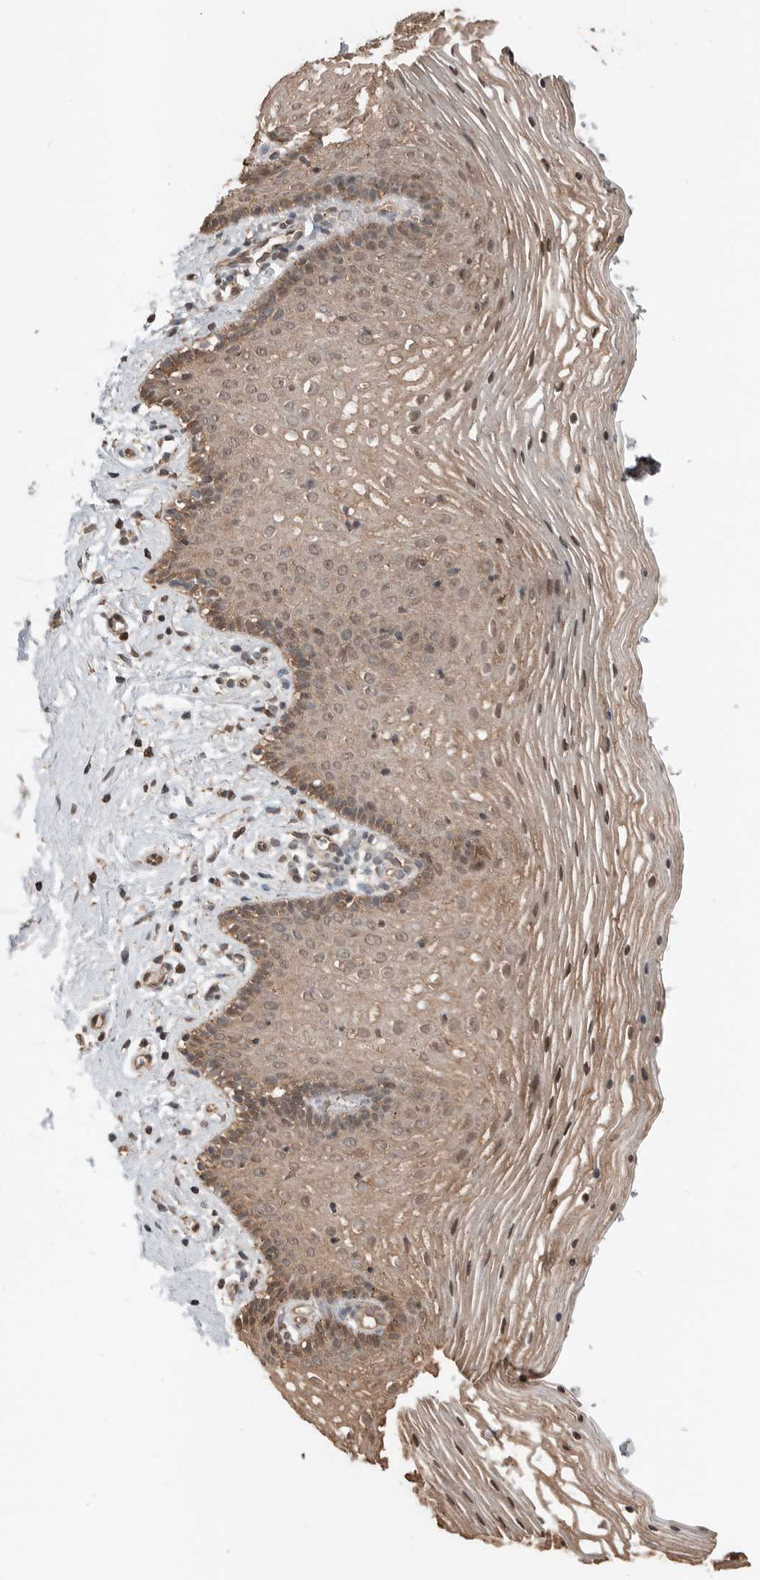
{"staining": {"intensity": "moderate", "quantity": ">75%", "location": "cytoplasmic/membranous,nuclear"}, "tissue": "vagina", "cell_type": "Squamous epithelial cells", "image_type": "normal", "snomed": [{"axis": "morphology", "description": "Normal tissue, NOS"}, {"axis": "topography", "description": "Vagina"}], "caption": "Unremarkable vagina reveals moderate cytoplasmic/membranous,nuclear staining in approximately >75% of squamous epithelial cells, visualized by immunohistochemistry.", "gene": "PEAK1", "patient": {"sex": "female", "age": 32}}